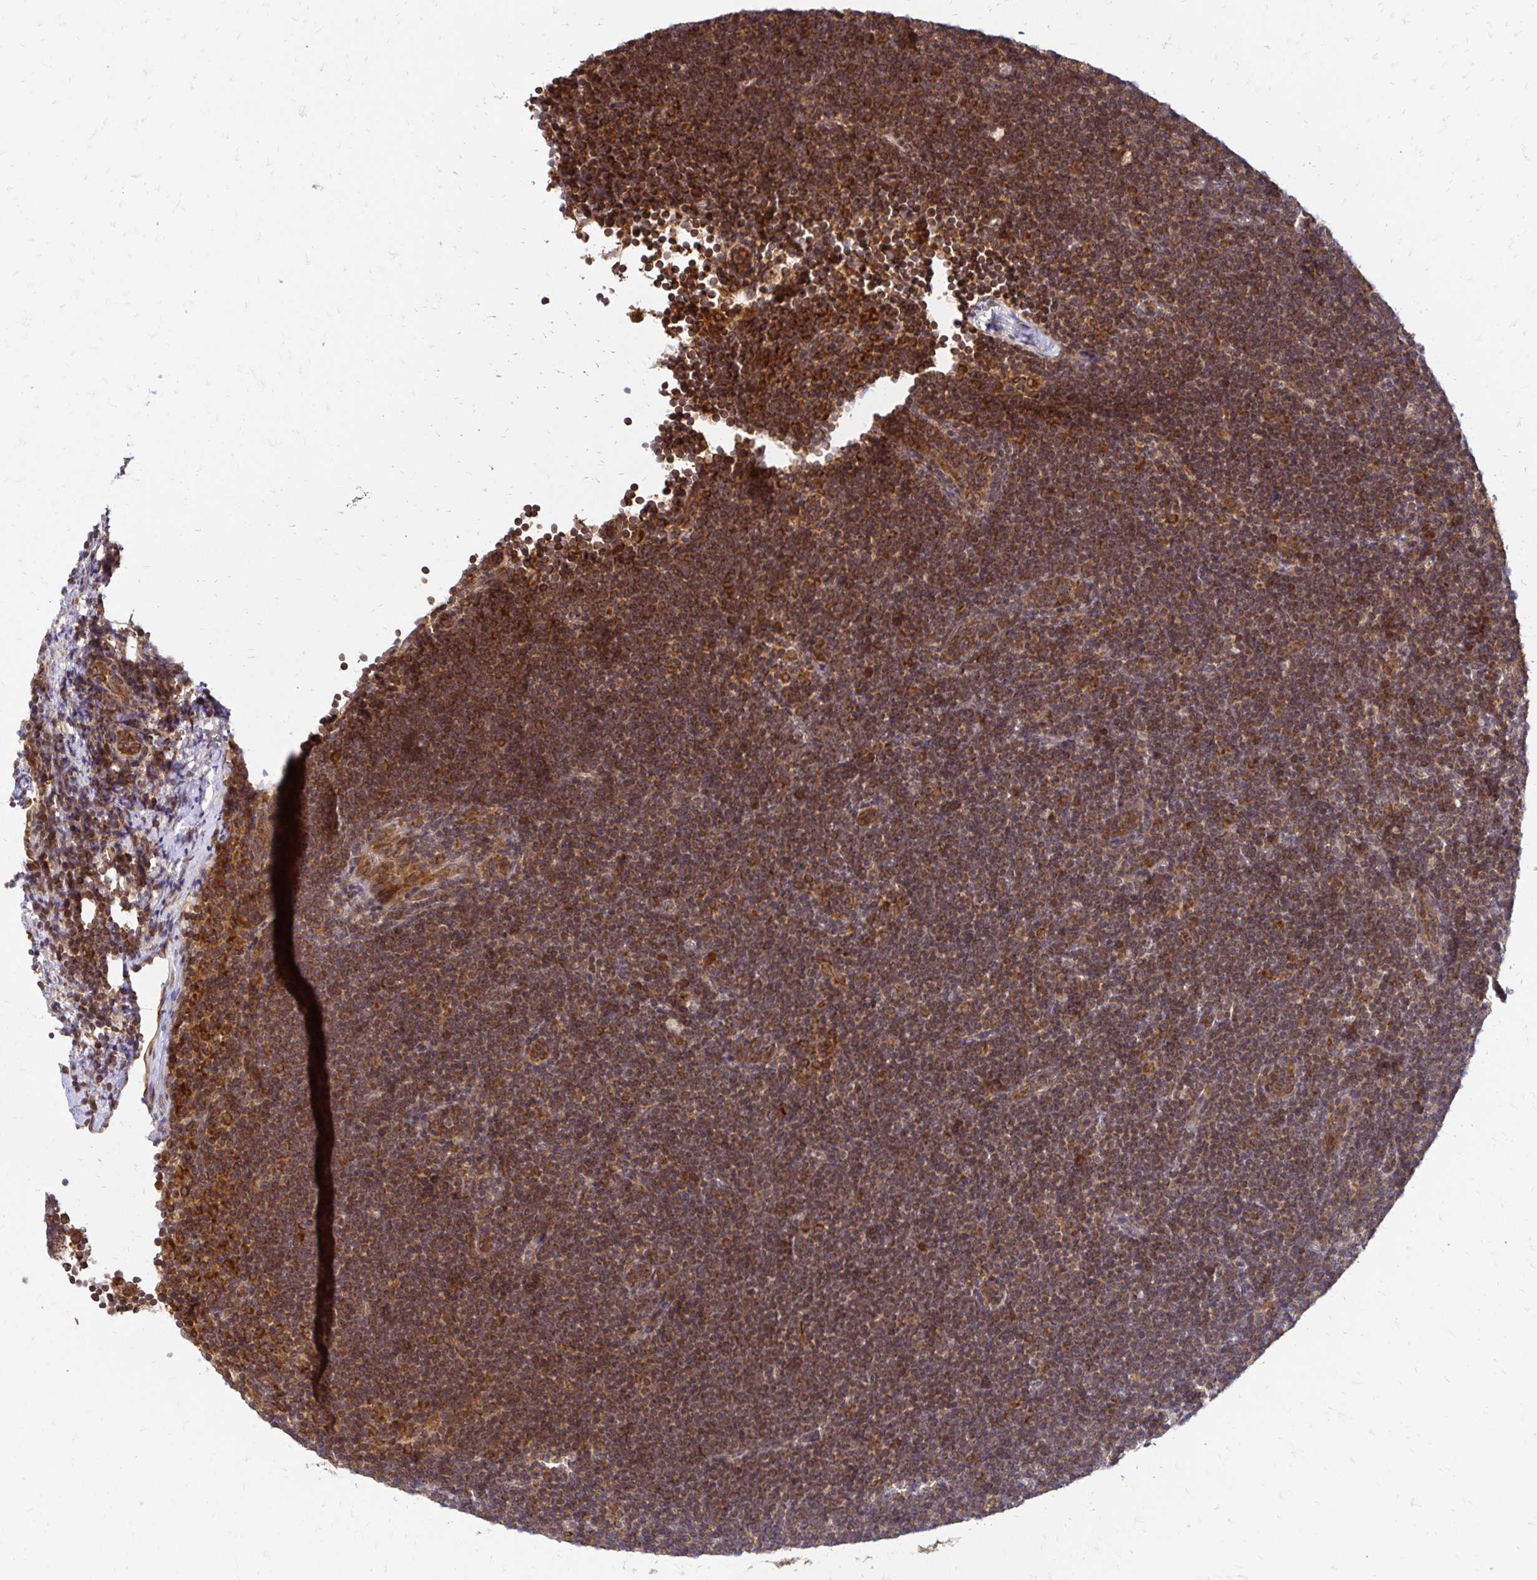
{"staining": {"intensity": "moderate", "quantity": ">75%", "location": "cytoplasmic/membranous"}, "tissue": "lymphoma", "cell_type": "Tumor cells", "image_type": "cancer", "snomed": [{"axis": "morphology", "description": "Malignant lymphoma, non-Hodgkin's type, Low grade"}, {"axis": "topography", "description": "Lymph node"}], "caption": "Protein staining of malignant lymphoma, non-Hodgkin's type (low-grade) tissue demonstrates moderate cytoplasmic/membranous positivity in approximately >75% of tumor cells. The protein of interest is stained brown, and the nuclei are stained in blue (DAB IHC with brightfield microscopy, high magnification).", "gene": "ZW10", "patient": {"sex": "female", "age": 73}}